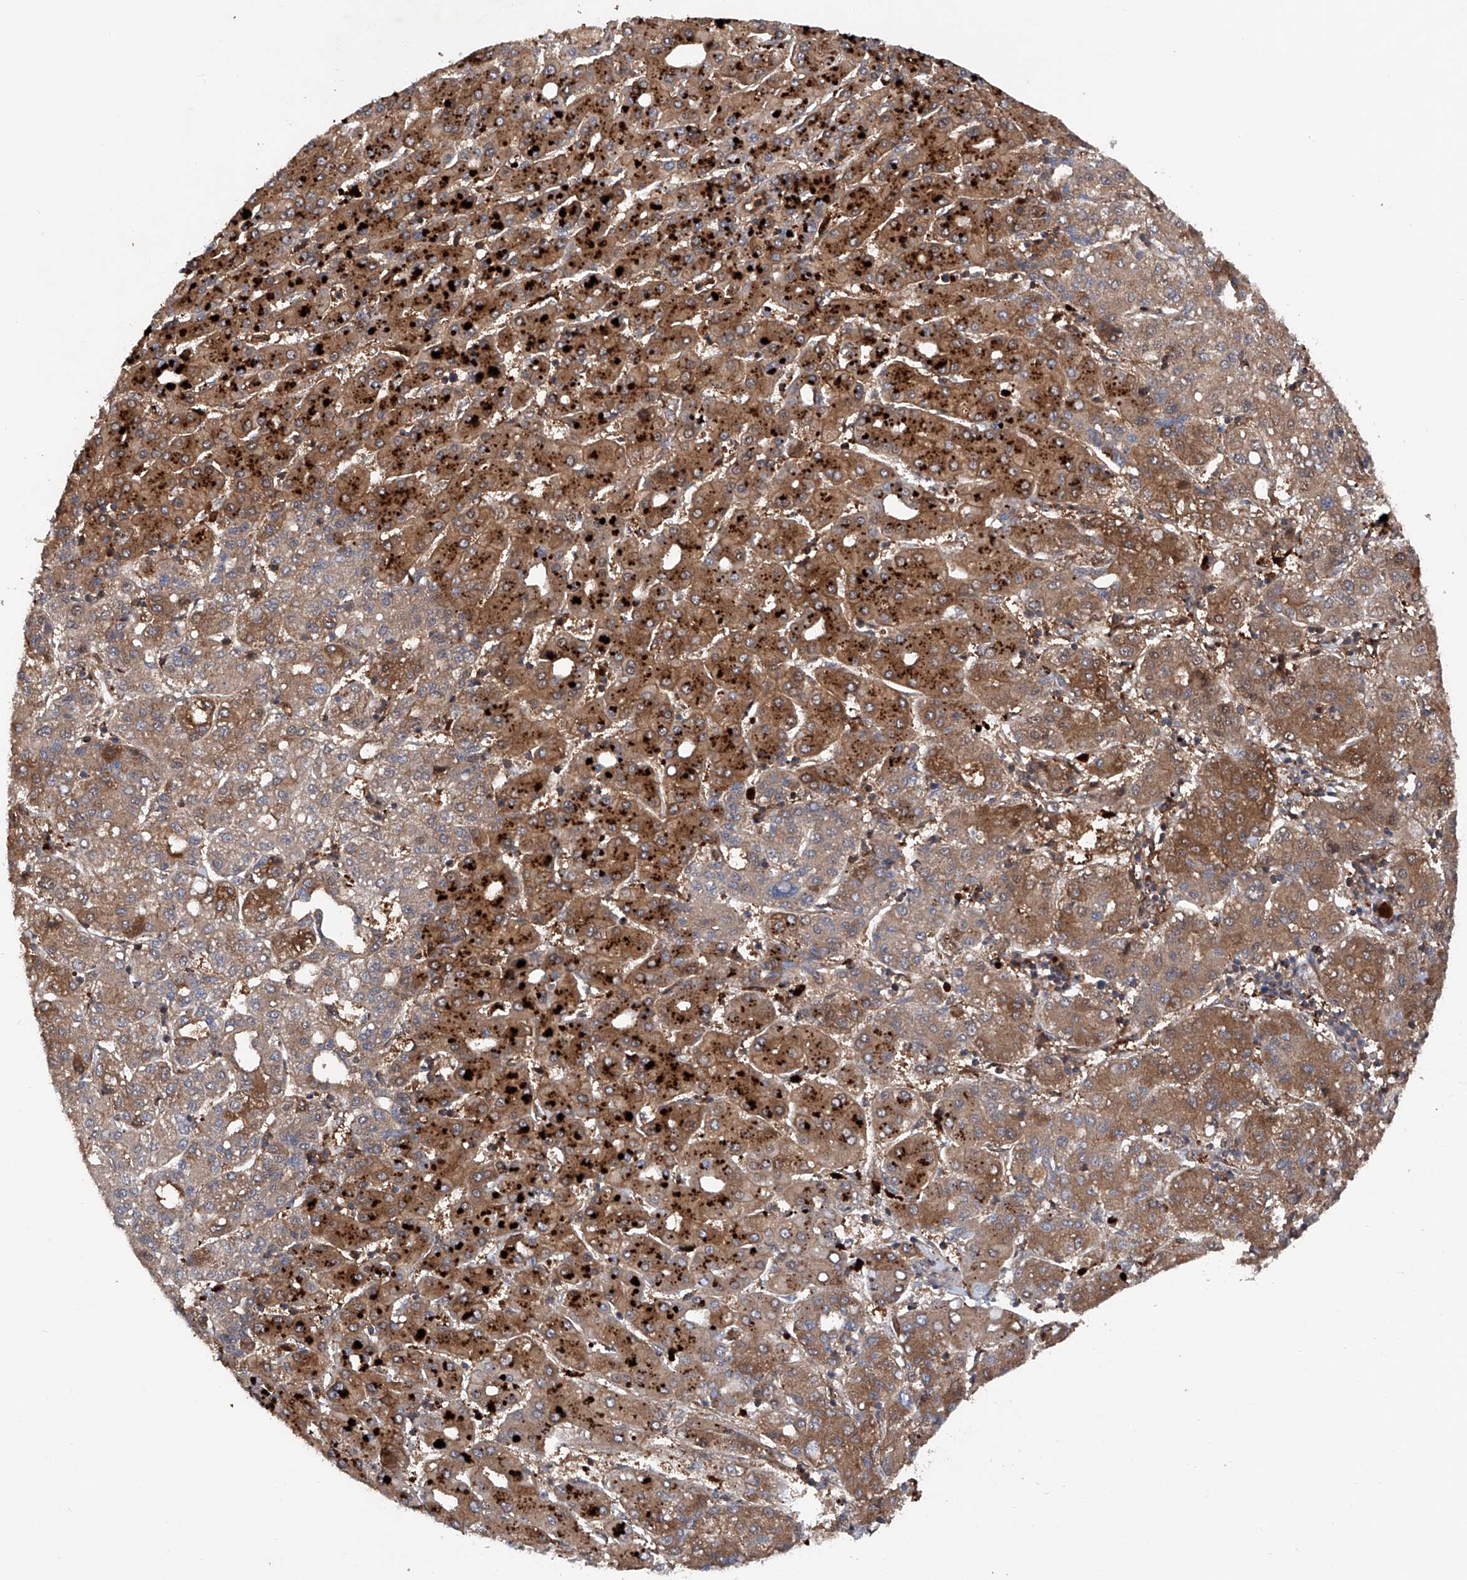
{"staining": {"intensity": "strong", "quantity": ">75%", "location": "cytoplasmic/membranous"}, "tissue": "liver cancer", "cell_type": "Tumor cells", "image_type": "cancer", "snomed": [{"axis": "morphology", "description": "Carcinoma, Hepatocellular, NOS"}, {"axis": "topography", "description": "Liver"}], "caption": "This photomicrograph exhibits immunohistochemistry (IHC) staining of liver hepatocellular carcinoma, with high strong cytoplasmic/membranous staining in approximately >75% of tumor cells.", "gene": "ASCC3", "patient": {"sex": "male", "age": 65}}